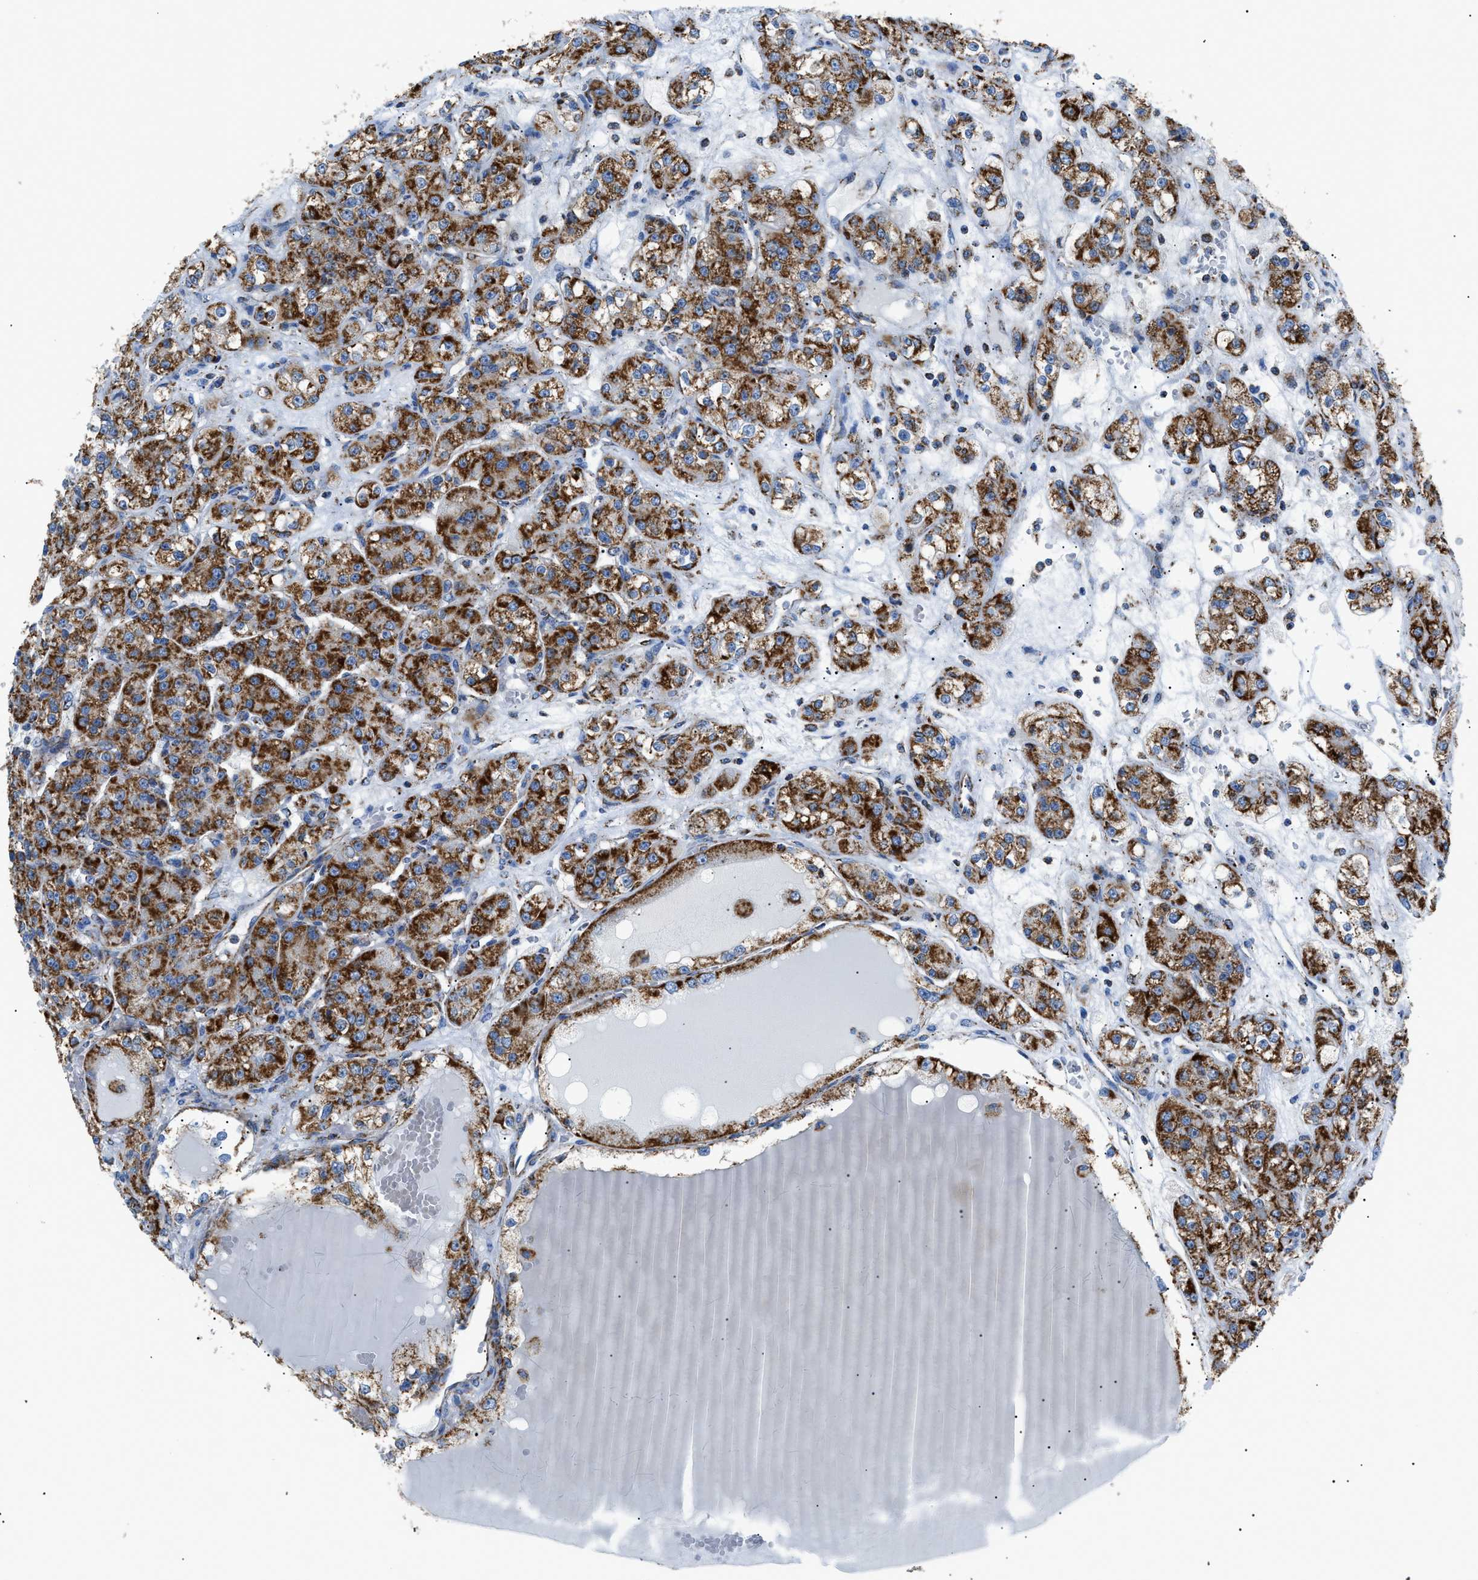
{"staining": {"intensity": "strong", "quantity": ">75%", "location": "cytoplasmic/membranous"}, "tissue": "renal cancer", "cell_type": "Tumor cells", "image_type": "cancer", "snomed": [{"axis": "morphology", "description": "Normal tissue, NOS"}, {"axis": "morphology", "description": "Adenocarcinoma, NOS"}, {"axis": "topography", "description": "Kidney"}], "caption": "Immunohistochemical staining of human renal cancer (adenocarcinoma) demonstrates high levels of strong cytoplasmic/membranous protein staining in about >75% of tumor cells.", "gene": "PHB2", "patient": {"sex": "male", "age": 61}}